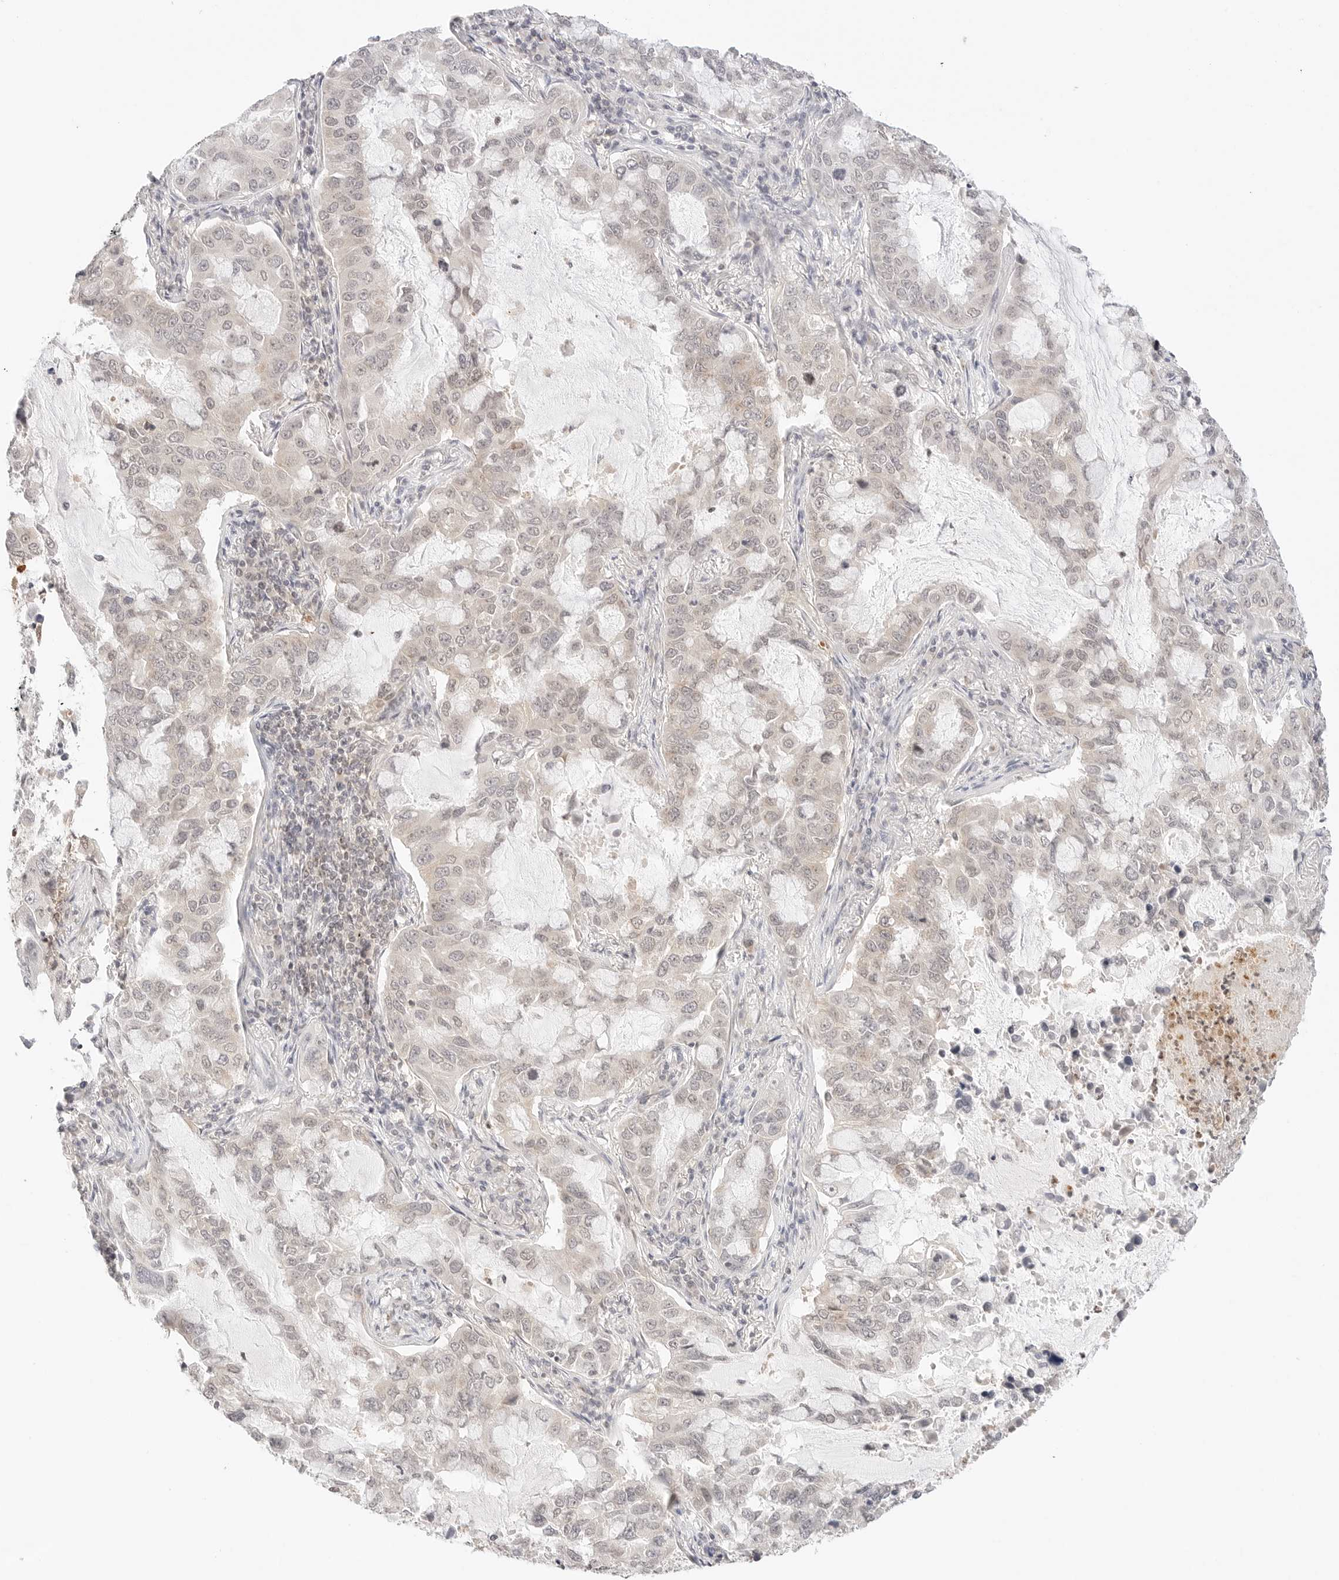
{"staining": {"intensity": "negative", "quantity": "none", "location": "none"}, "tissue": "lung cancer", "cell_type": "Tumor cells", "image_type": "cancer", "snomed": [{"axis": "morphology", "description": "Adenocarcinoma, NOS"}, {"axis": "topography", "description": "Lung"}], "caption": "The micrograph reveals no staining of tumor cells in adenocarcinoma (lung).", "gene": "GNAS", "patient": {"sex": "male", "age": 64}}